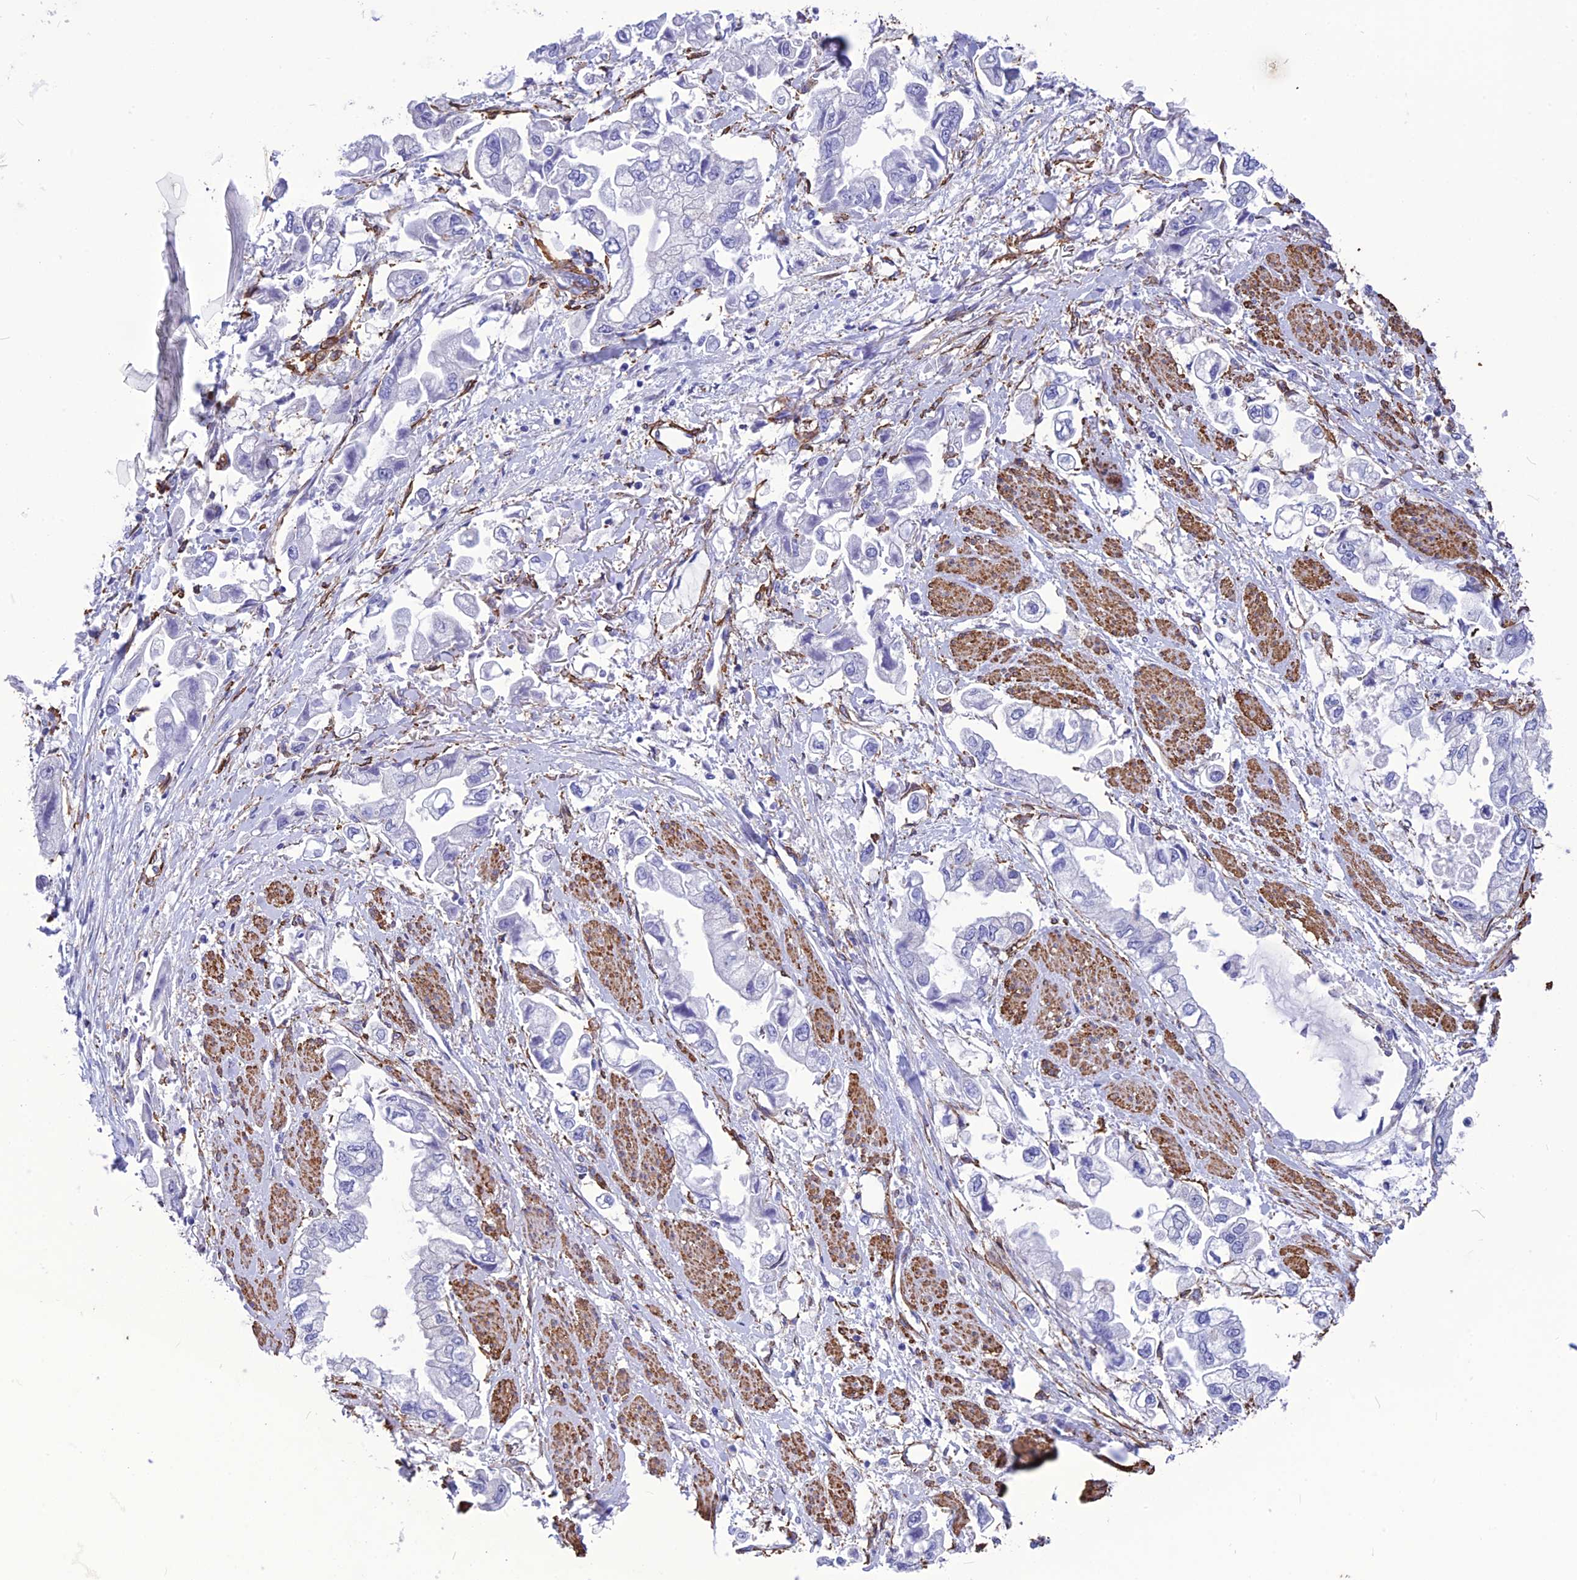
{"staining": {"intensity": "negative", "quantity": "none", "location": "none"}, "tissue": "stomach cancer", "cell_type": "Tumor cells", "image_type": "cancer", "snomed": [{"axis": "morphology", "description": "Adenocarcinoma, NOS"}, {"axis": "topography", "description": "Stomach"}], "caption": "The immunohistochemistry (IHC) histopathology image has no significant staining in tumor cells of stomach cancer (adenocarcinoma) tissue.", "gene": "NKD1", "patient": {"sex": "male", "age": 62}}